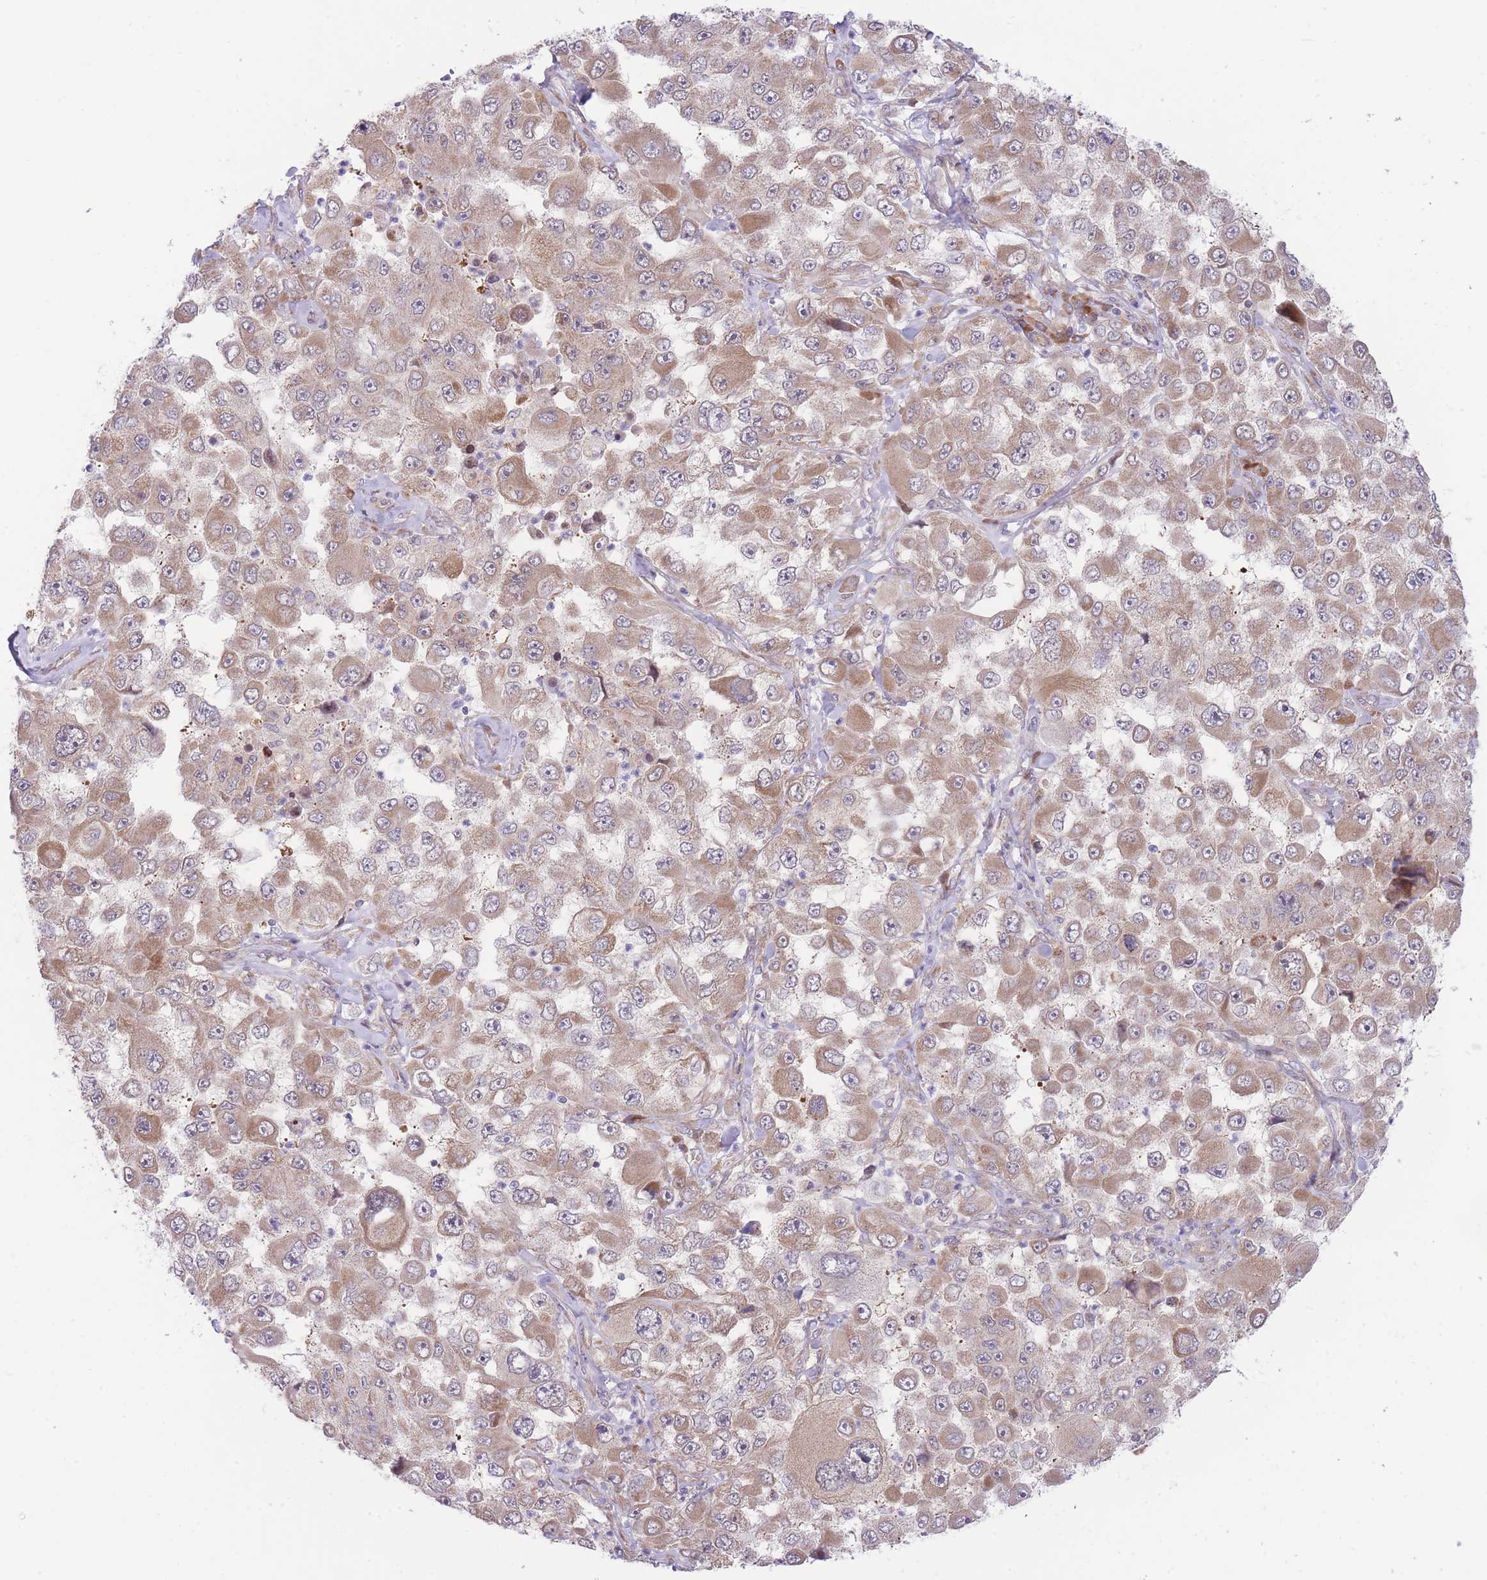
{"staining": {"intensity": "moderate", "quantity": ">75%", "location": "cytoplasmic/membranous"}, "tissue": "melanoma", "cell_type": "Tumor cells", "image_type": "cancer", "snomed": [{"axis": "morphology", "description": "Malignant melanoma, Metastatic site"}, {"axis": "topography", "description": "Lymph node"}], "caption": "Protein staining reveals moderate cytoplasmic/membranous expression in approximately >75% of tumor cells in malignant melanoma (metastatic site).", "gene": "BOLA2B", "patient": {"sex": "male", "age": 62}}